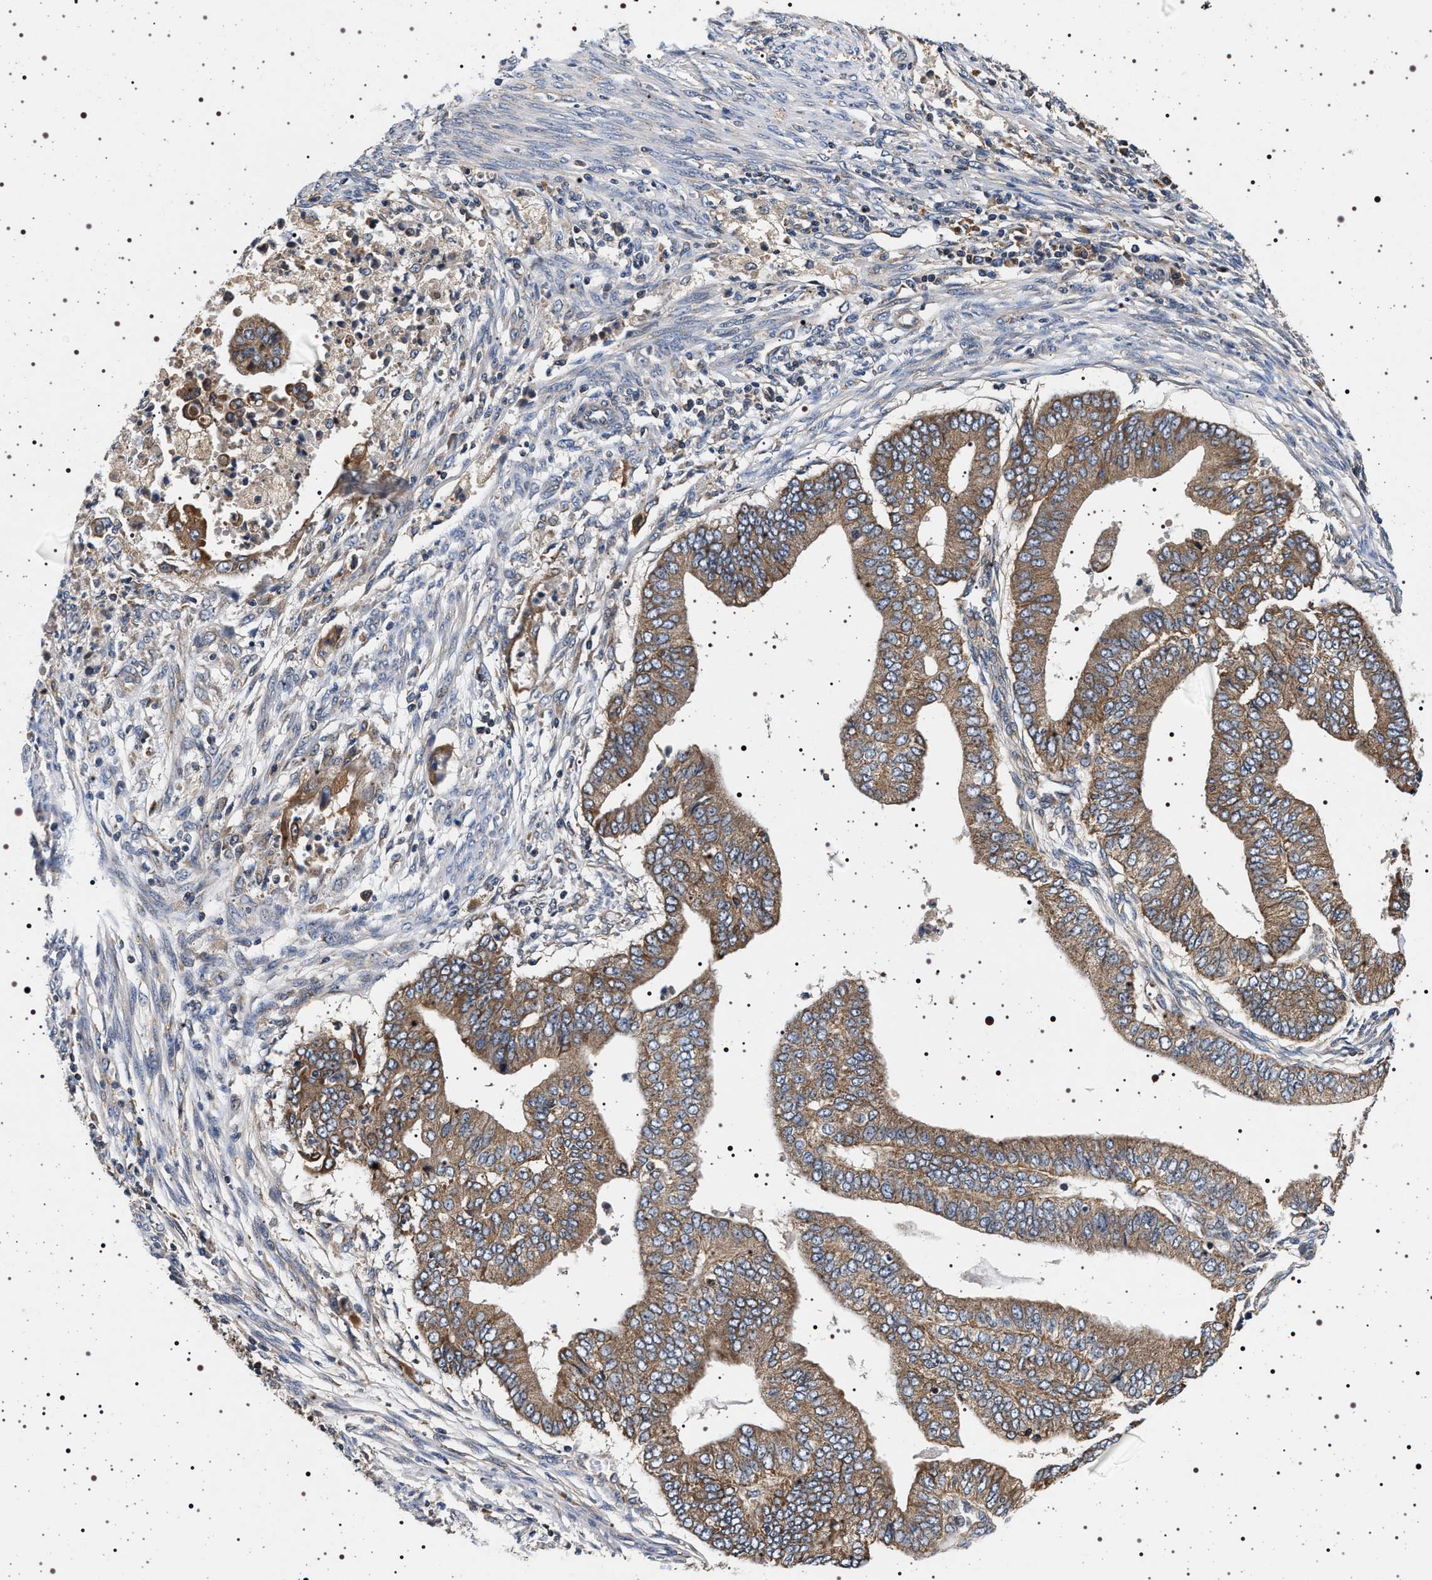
{"staining": {"intensity": "moderate", "quantity": ">75%", "location": "cytoplasmic/membranous"}, "tissue": "endometrial cancer", "cell_type": "Tumor cells", "image_type": "cancer", "snomed": [{"axis": "morphology", "description": "Polyp, NOS"}, {"axis": "morphology", "description": "Adenocarcinoma, NOS"}, {"axis": "morphology", "description": "Adenoma, NOS"}, {"axis": "topography", "description": "Endometrium"}], "caption": "Endometrial cancer stained for a protein (brown) exhibits moderate cytoplasmic/membranous positive staining in about >75% of tumor cells.", "gene": "DCBLD2", "patient": {"sex": "female", "age": 79}}